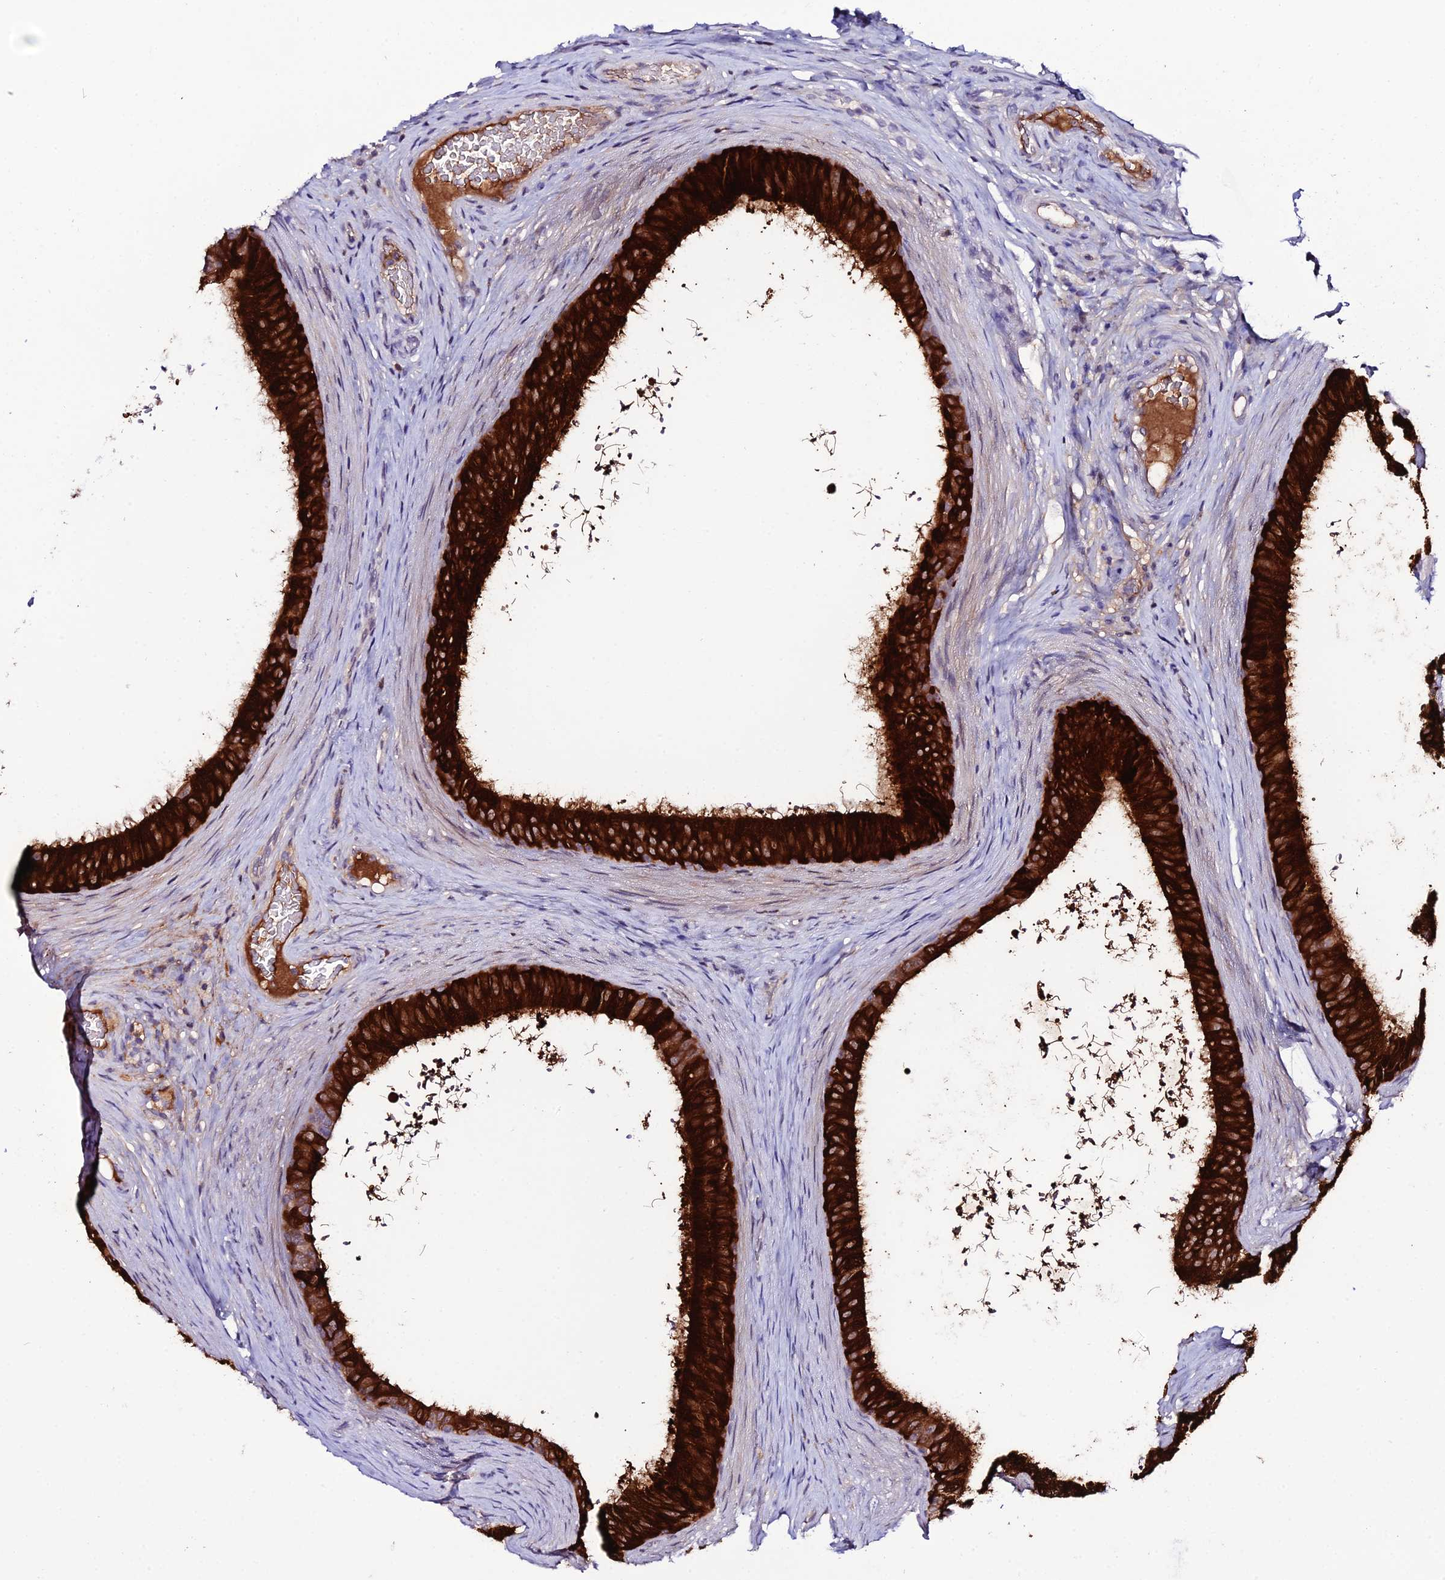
{"staining": {"intensity": "strong", "quantity": ">75%", "location": "cytoplasmic/membranous"}, "tissue": "epididymis", "cell_type": "Glandular cells", "image_type": "normal", "snomed": [{"axis": "morphology", "description": "Normal tissue, NOS"}, {"axis": "topography", "description": "Testis"}, {"axis": "topography", "description": "Epididymis"}], "caption": "An immunohistochemistry micrograph of benign tissue is shown. Protein staining in brown labels strong cytoplasmic/membranous positivity in epididymis within glandular cells.", "gene": "DEFB132", "patient": {"sex": "male", "age": 41}}